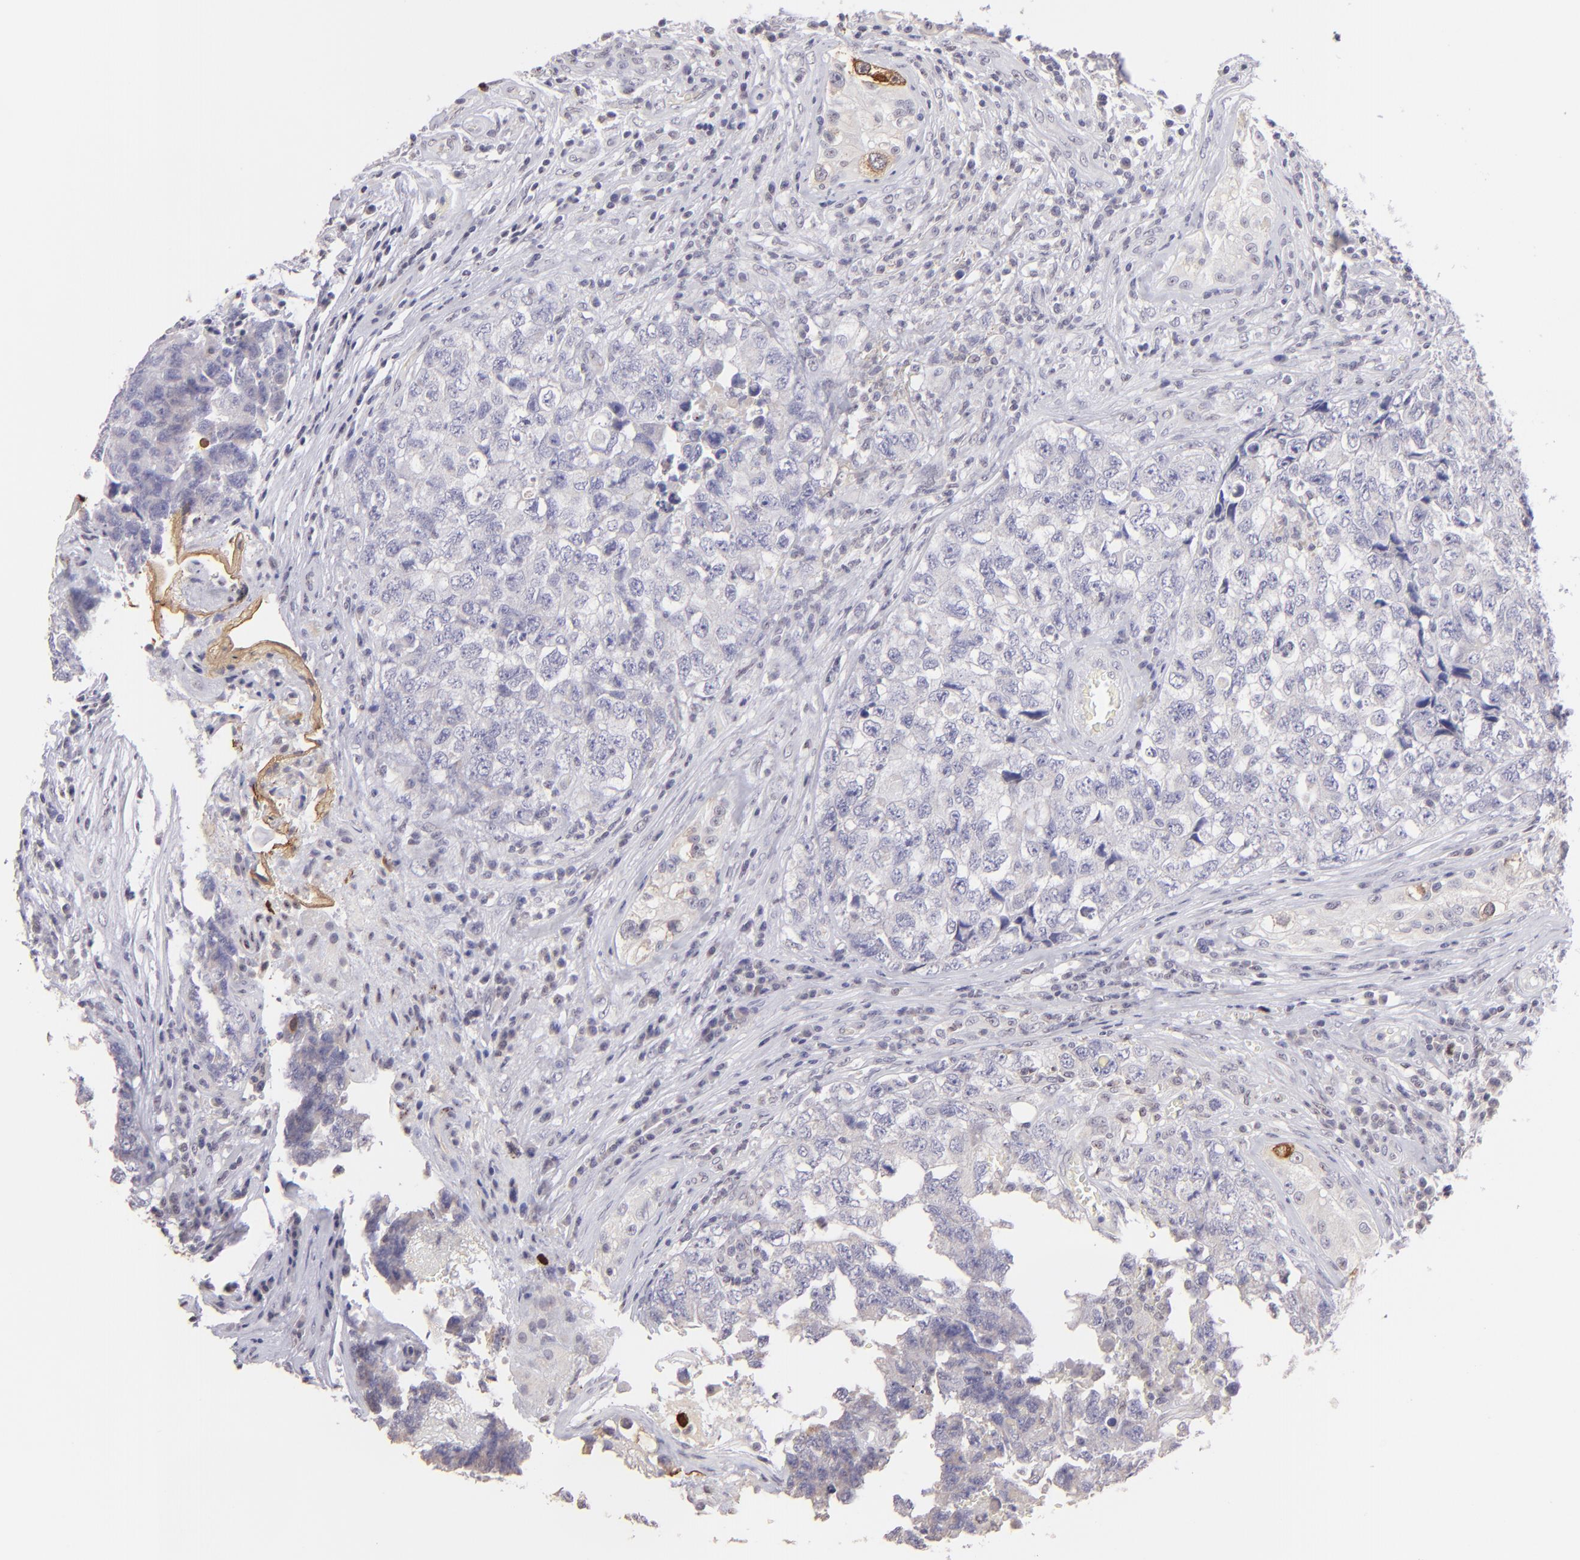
{"staining": {"intensity": "negative", "quantity": "none", "location": "none"}, "tissue": "testis cancer", "cell_type": "Tumor cells", "image_type": "cancer", "snomed": [{"axis": "morphology", "description": "Carcinoma, Embryonal, NOS"}, {"axis": "topography", "description": "Testis"}], "caption": "Tumor cells are negative for brown protein staining in testis embryonal carcinoma. (Immunohistochemistry (ihc), brightfield microscopy, high magnification).", "gene": "MAGEA1", "patient": {"sex": "male", "age": 31}}